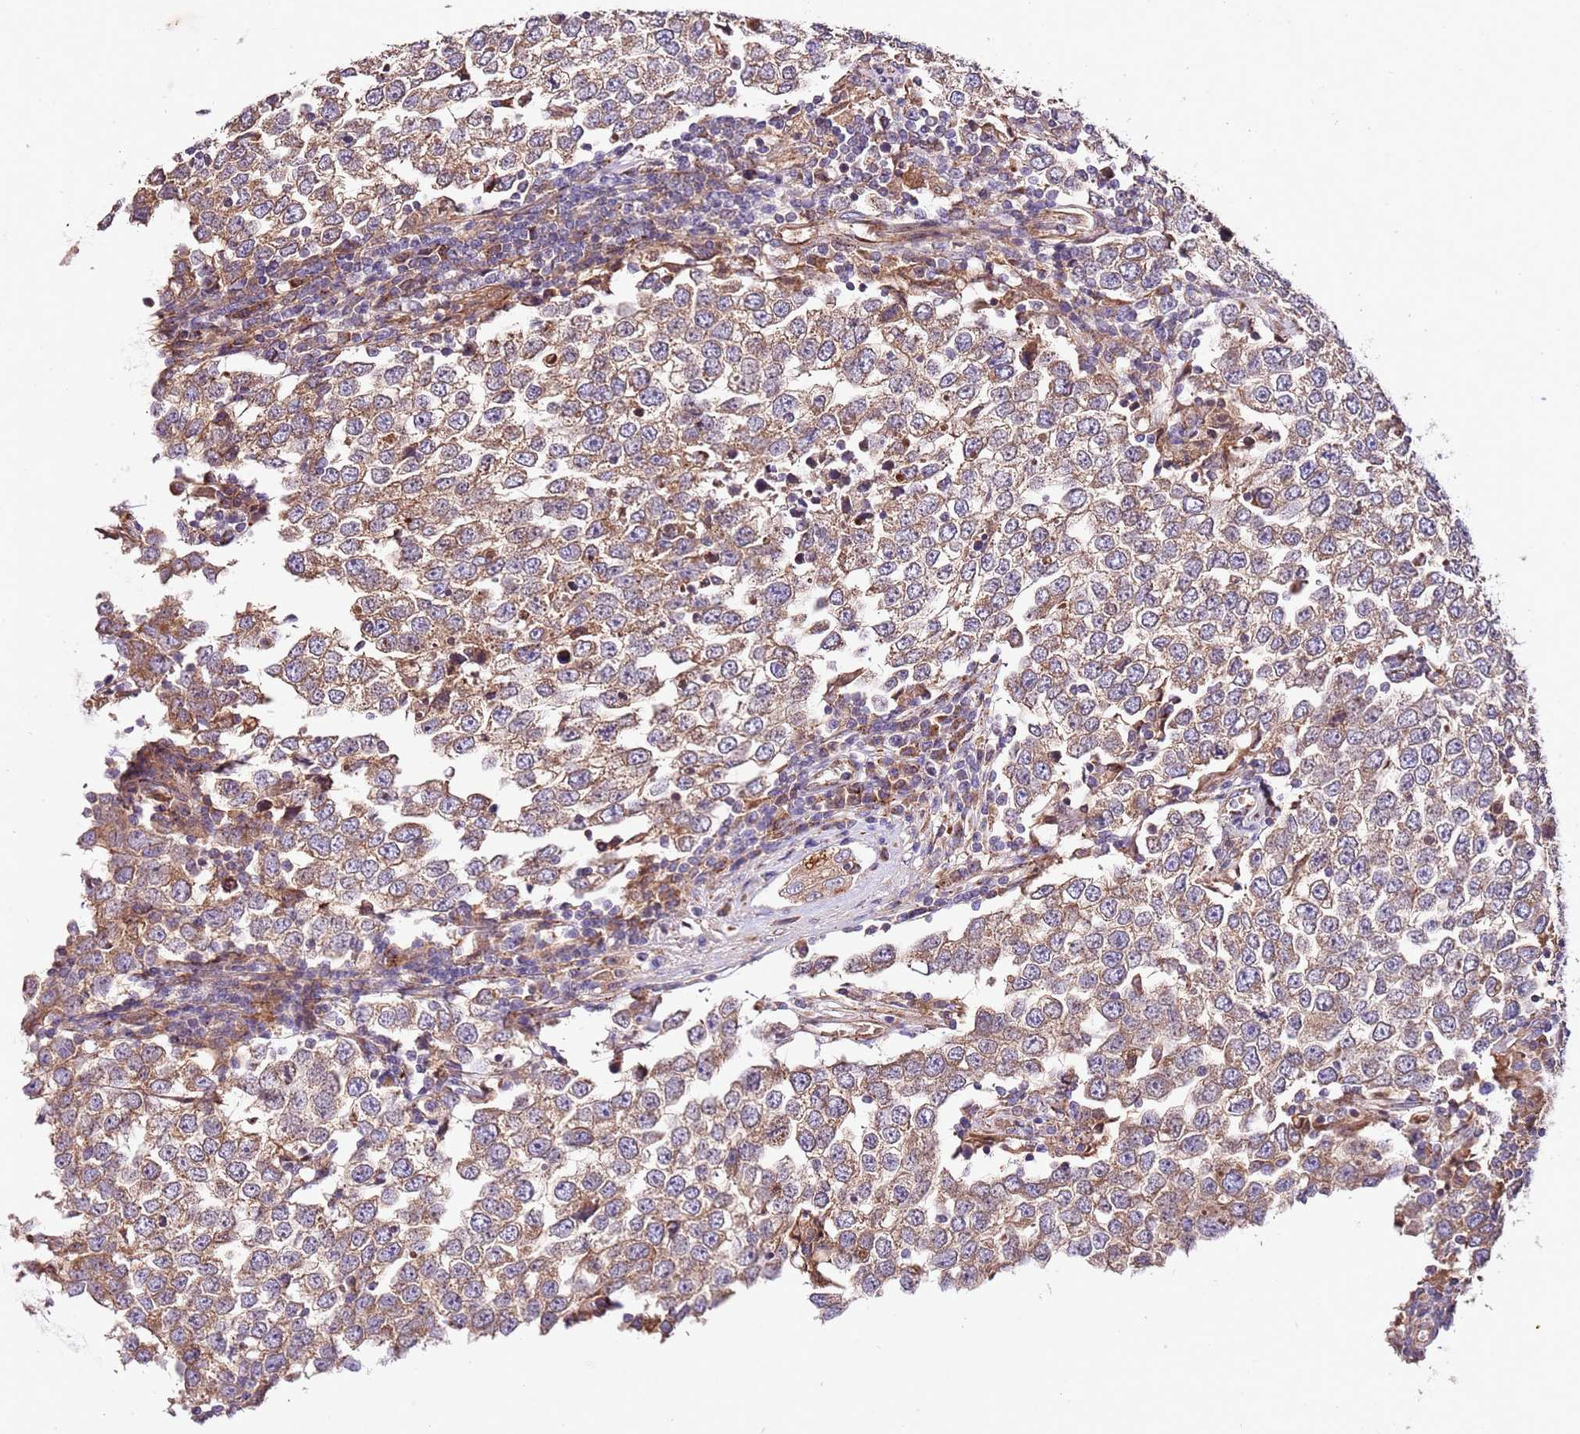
{"staining": {"intensity": "moderate", "quantity": ">75%", "location": "cytoplasmic/membranous"}, "tissue": "testis cancer", "cell_type": "Tumor cells", "image_type": "cancer", "snomed": [{"axis": "morphology", "description": "Seminoma, NOS"}, {"axis": "morphology", "description": "Carcinoma, Embryonal, NOS"}, {"axis": "topography", "description": "Testis"}], "caption": "IHC (DAB) staining of testis seminoma demonstrates moderate cytoplasmic/membranous protein positivity in approximately >75% of tumor cells. The staining was performed using DAB, with brown indicating positive protein expression. Nuclei are stained blue with hematoxylin.", "gene": "DOCK6", "patient": {"sex": "male", "age": 28}}